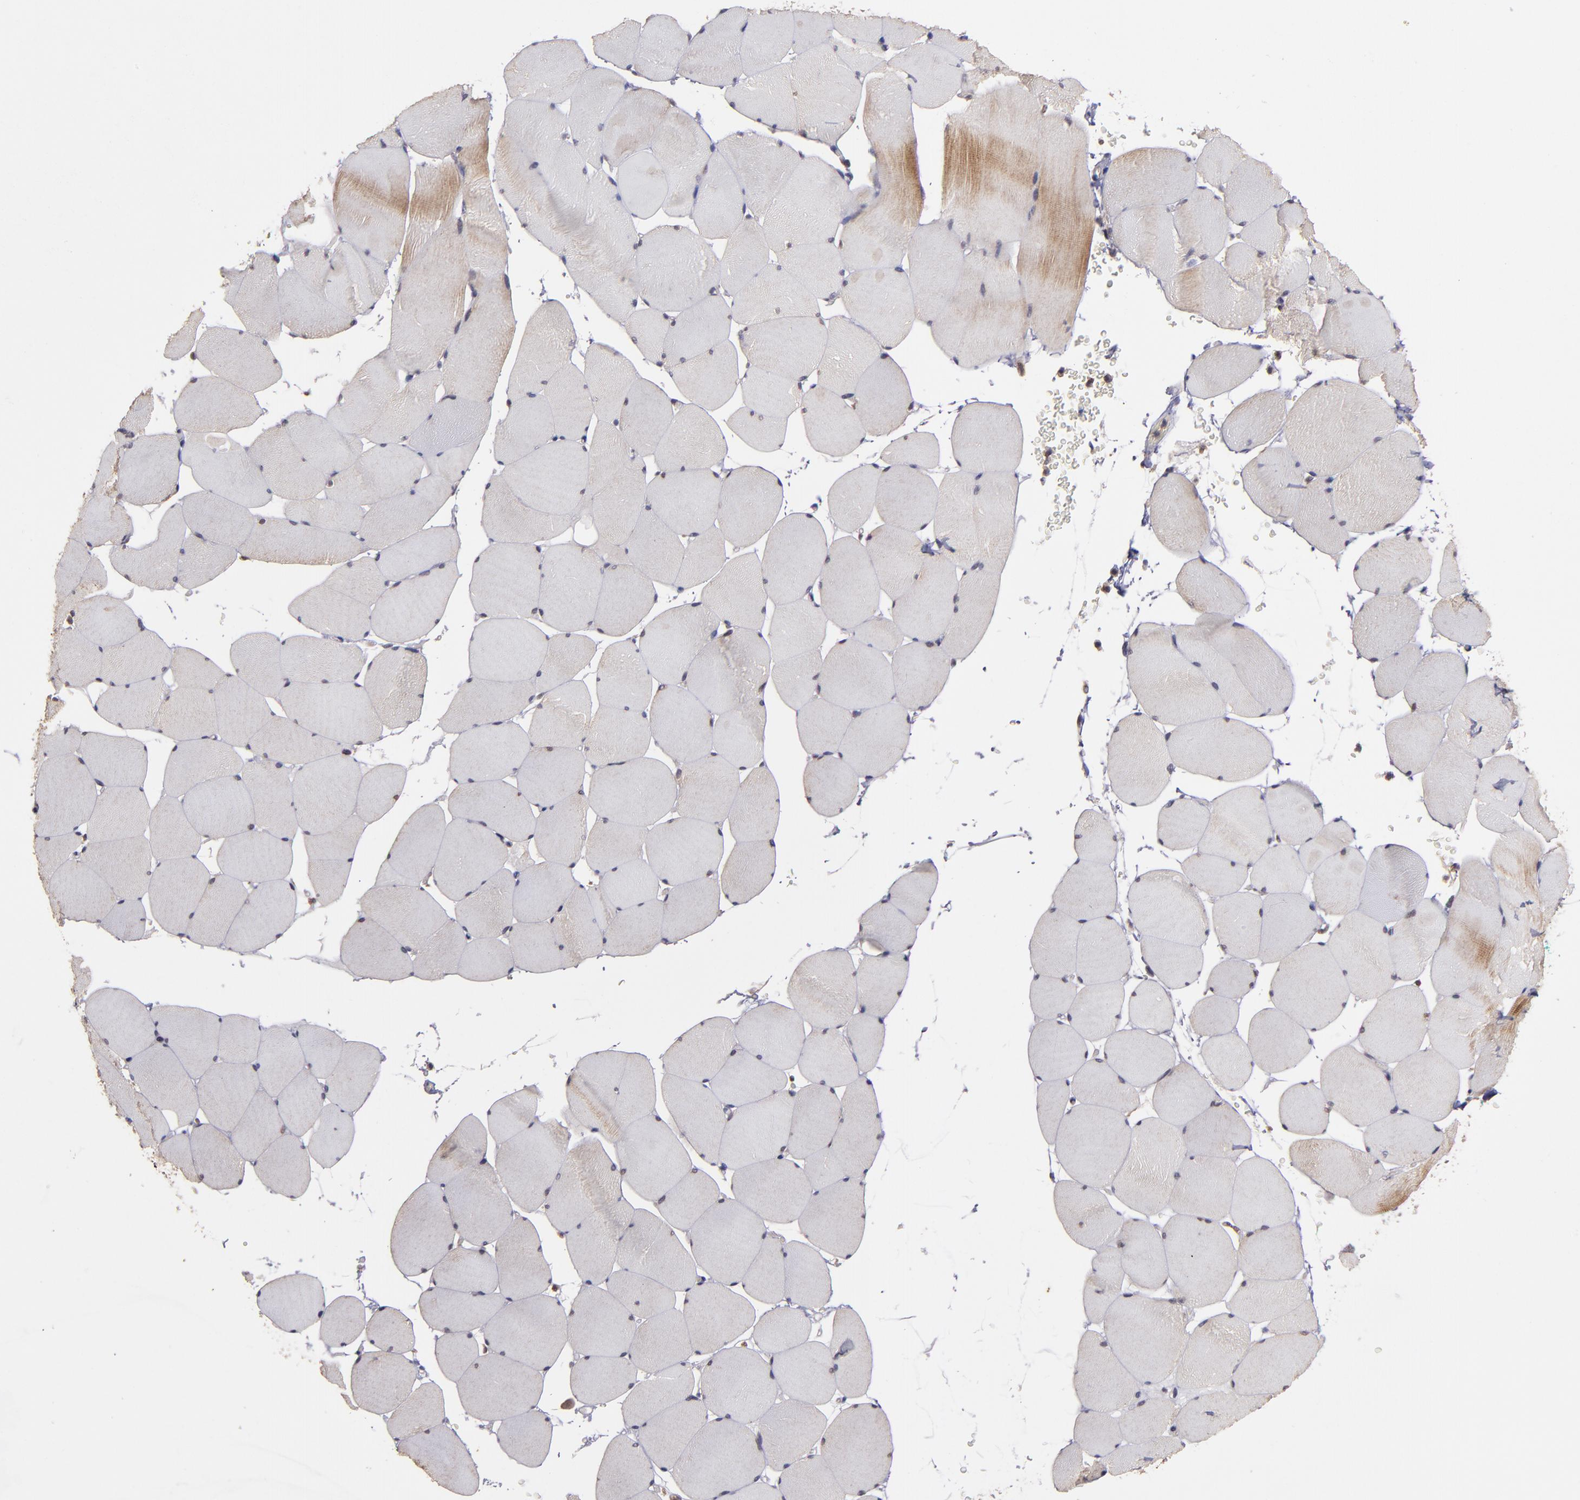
{"staining": {"intensity": "moderate", "quantity": "<25%", "location": "cytoplasmic/membranous"}, "tissue": "skeletal muscle", "cell_type": "Myocytes", "image_type": "normal", "snomed": [{"axis": "morphology", "description": "Normal tissue, NOS"}, {"axis": "topography", "description": "Skeletal muscle"}], "caption": "Immunohistochemistry (IHC) of unremarkable skeletal muscle shows low levels of moderate cytoplasmic/membranous positivity in about <25% of myocytes. The protein of interest is stained brown, and the nuclei are stained in blue (DAB IHC with brightfield microscopy, high magnification).", "gene": "SIPA1L1", "patient": {"sex": "male", "age": 62}}